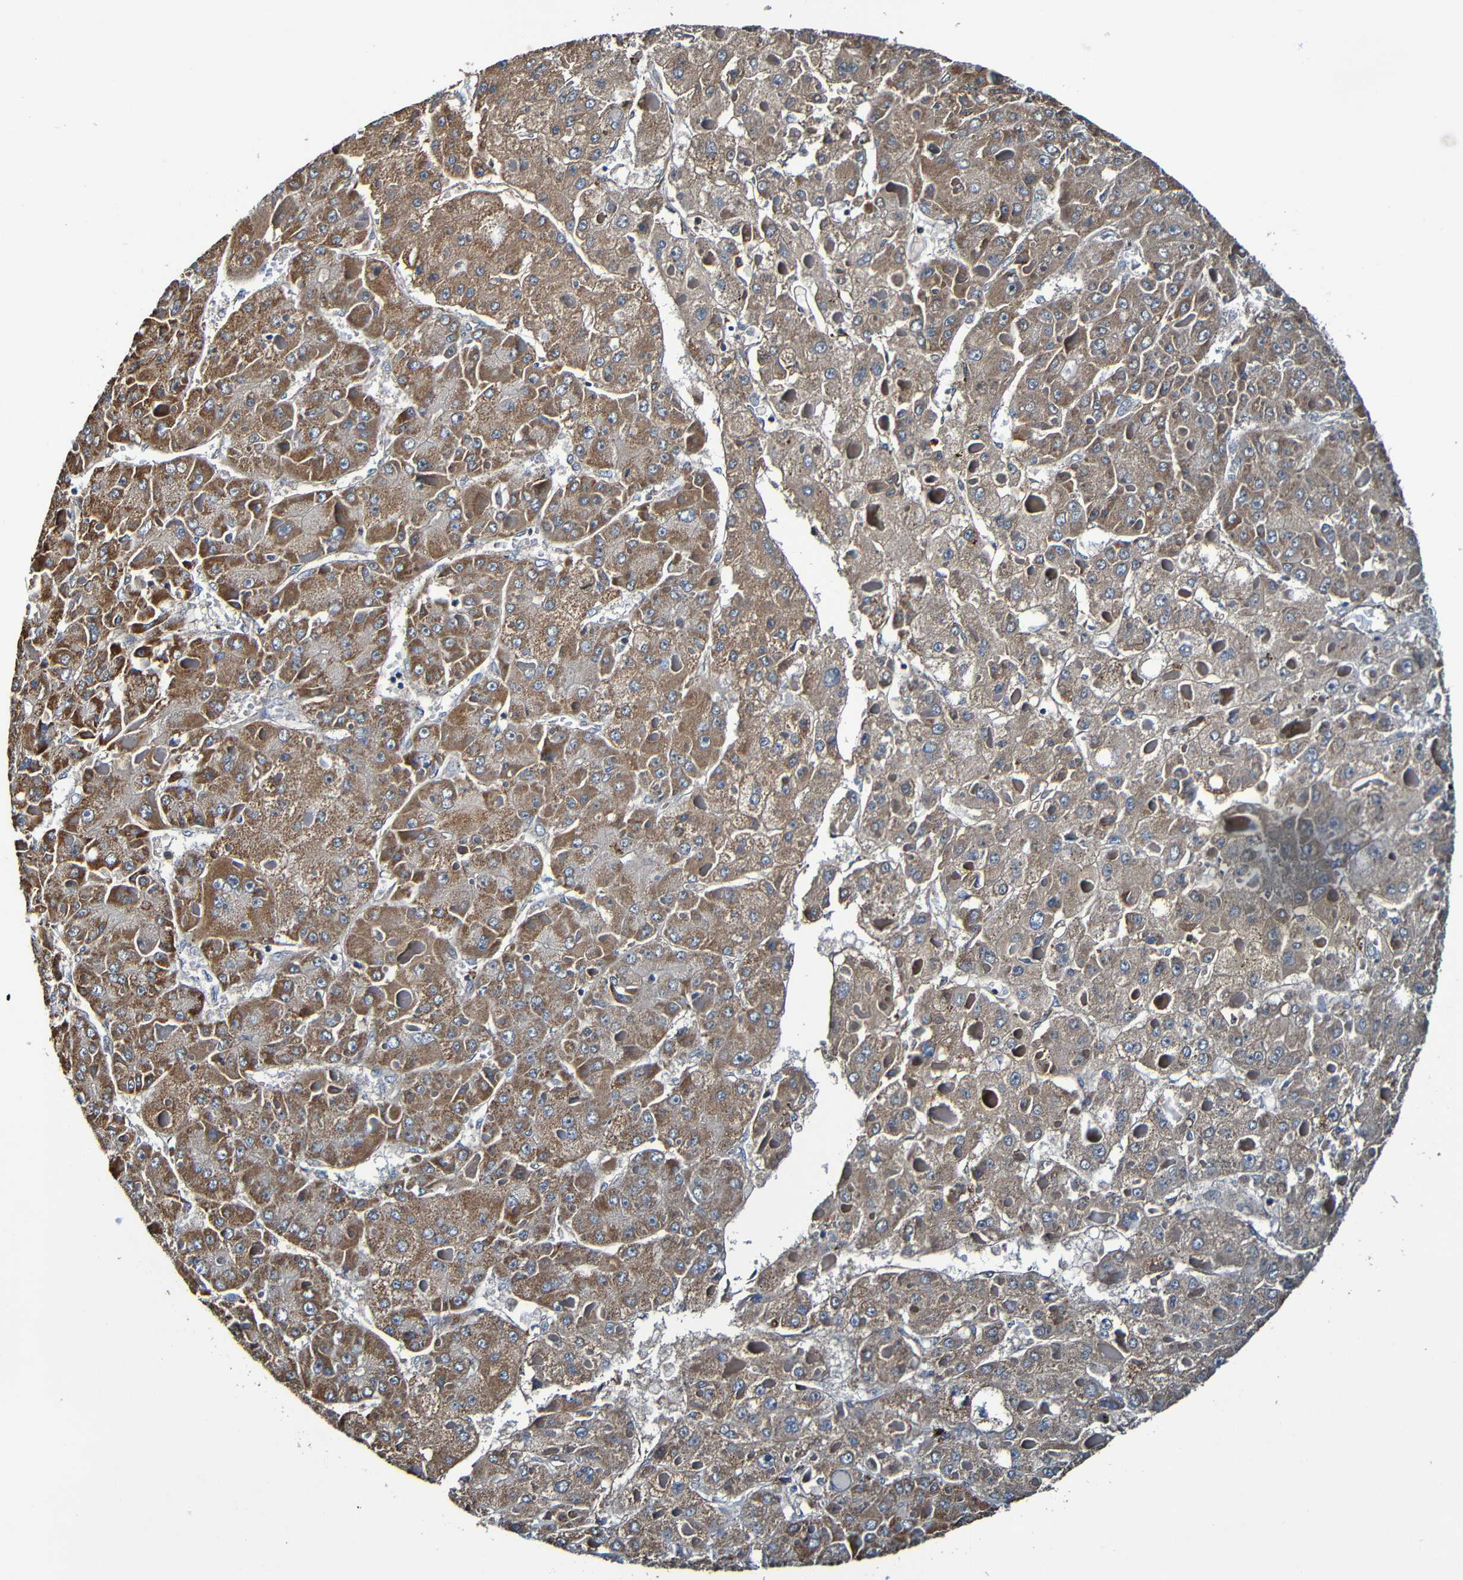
{"staining": {"intensity": "moderate", "quantity": ">75%", "location": "cytoplasmic/membranous"}, "tissue": "liver cancer", "cell_type": "Tumor cells", "image_type": "cancer", "snomed": [{"axis": "morphology", "description": "Carcinoma, Hepatocellular, NOS"}, {"axis": "topography", "description": "Liver"}], "caption": "A high-resolution photomicrograph shows immunohistochemistry (IHC) staining of liver cancer (hepatocellular carcinoma), which displays moderate cytoplasmic/membranous staining in approximately >75% of tumor cells.", "gene": "ADAM15", "patient": {"sex": "female", "age": 73}}